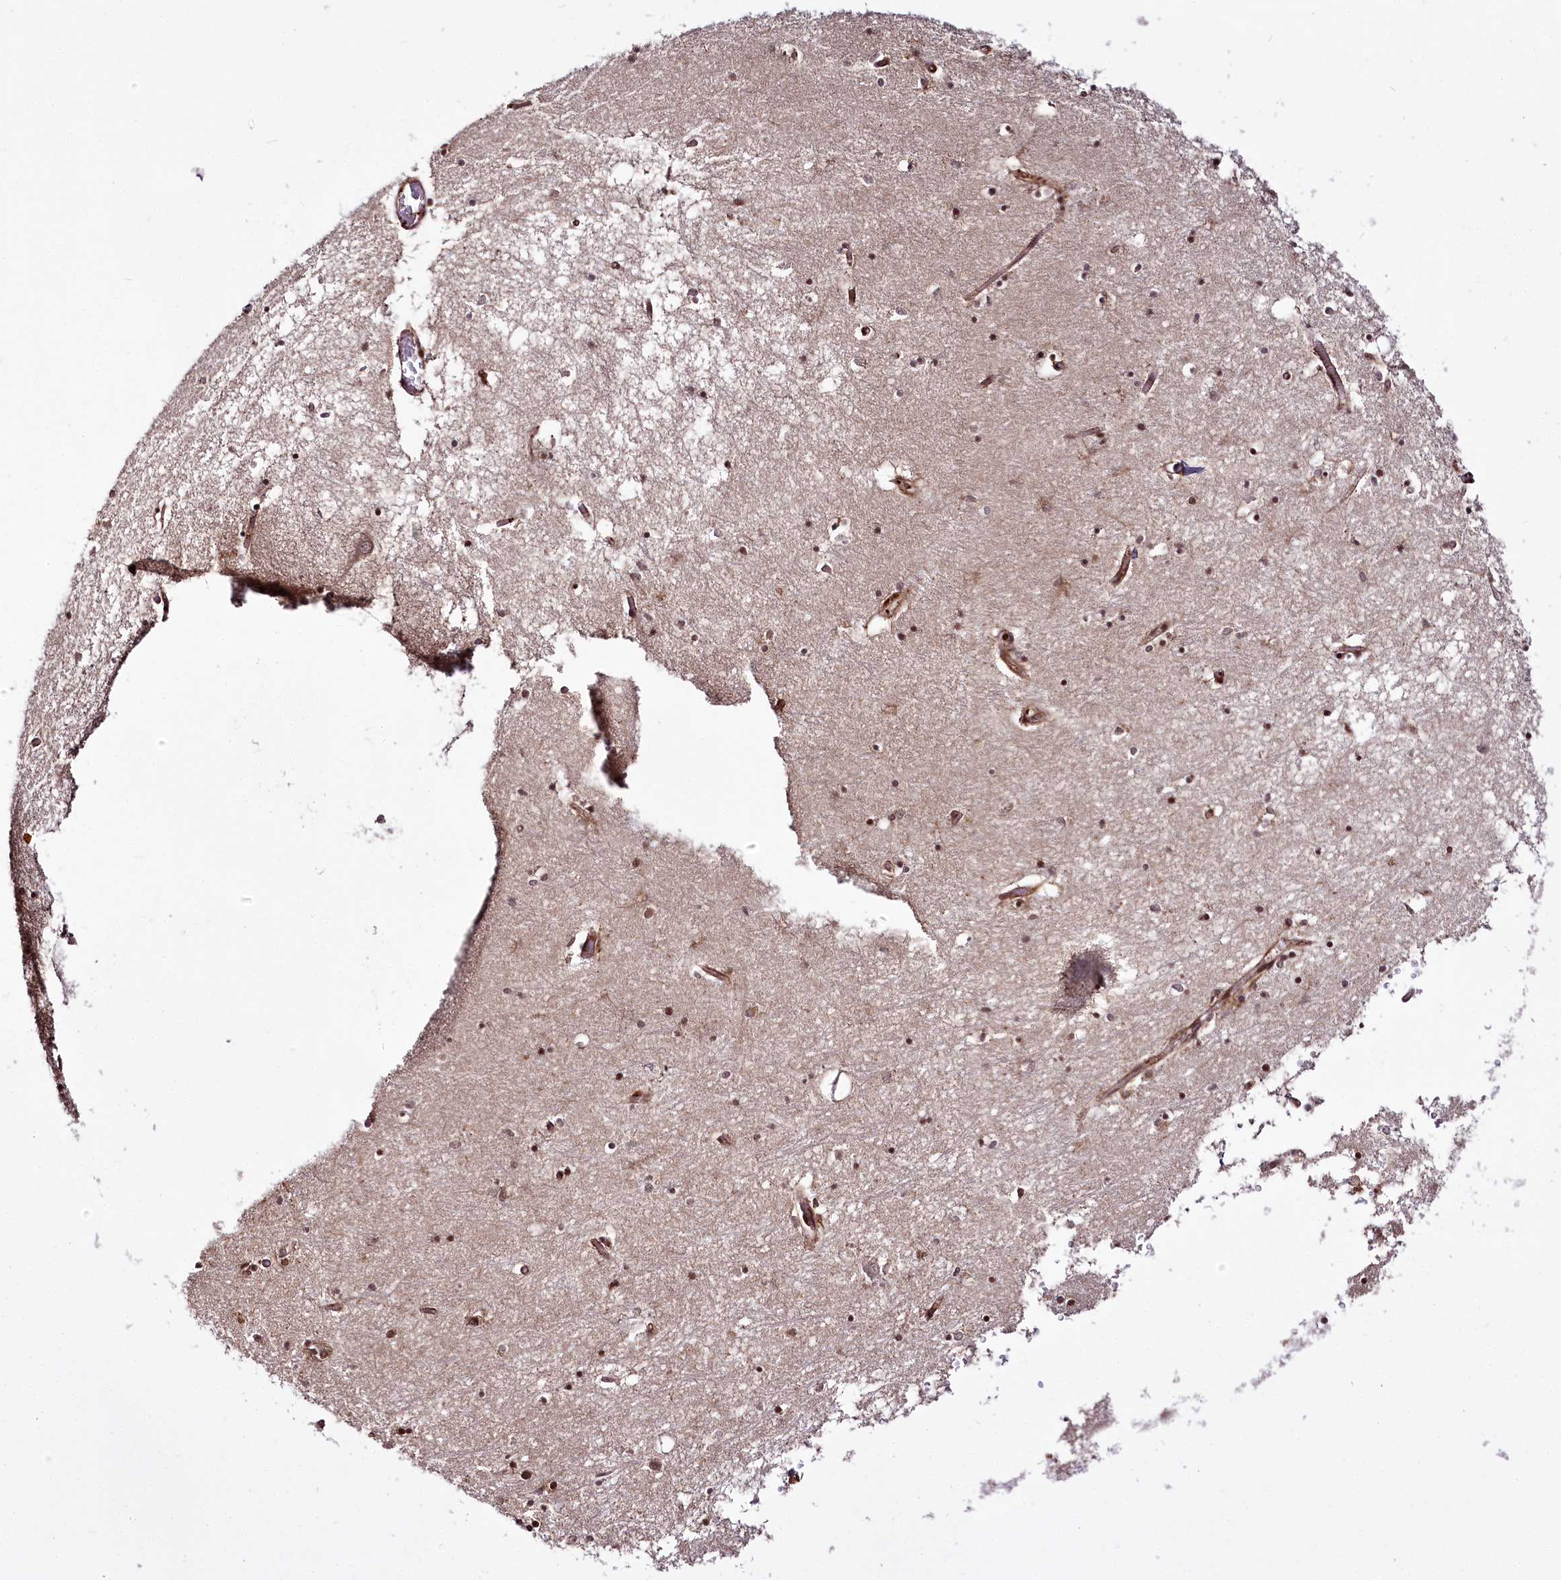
{"staining": {"intensity": "strong", "quantity": "25%-75%", "location": "nuclear"}, "tissue": "hippocampus", "cell_type": "Glial cells", "image_type": "normal", "snomed": [{"axis": "morphology", "description": "Normal tissue, NOS"}, {"axis": "topography", "description": "Hippocampus"}], "caption": "Strong nuclear expression is seen in approximately 25%-75% of glial cells in unremarkable hippocampus.", "gene": "HOXC8", "patient": {"sex": "male", "age": 70}}